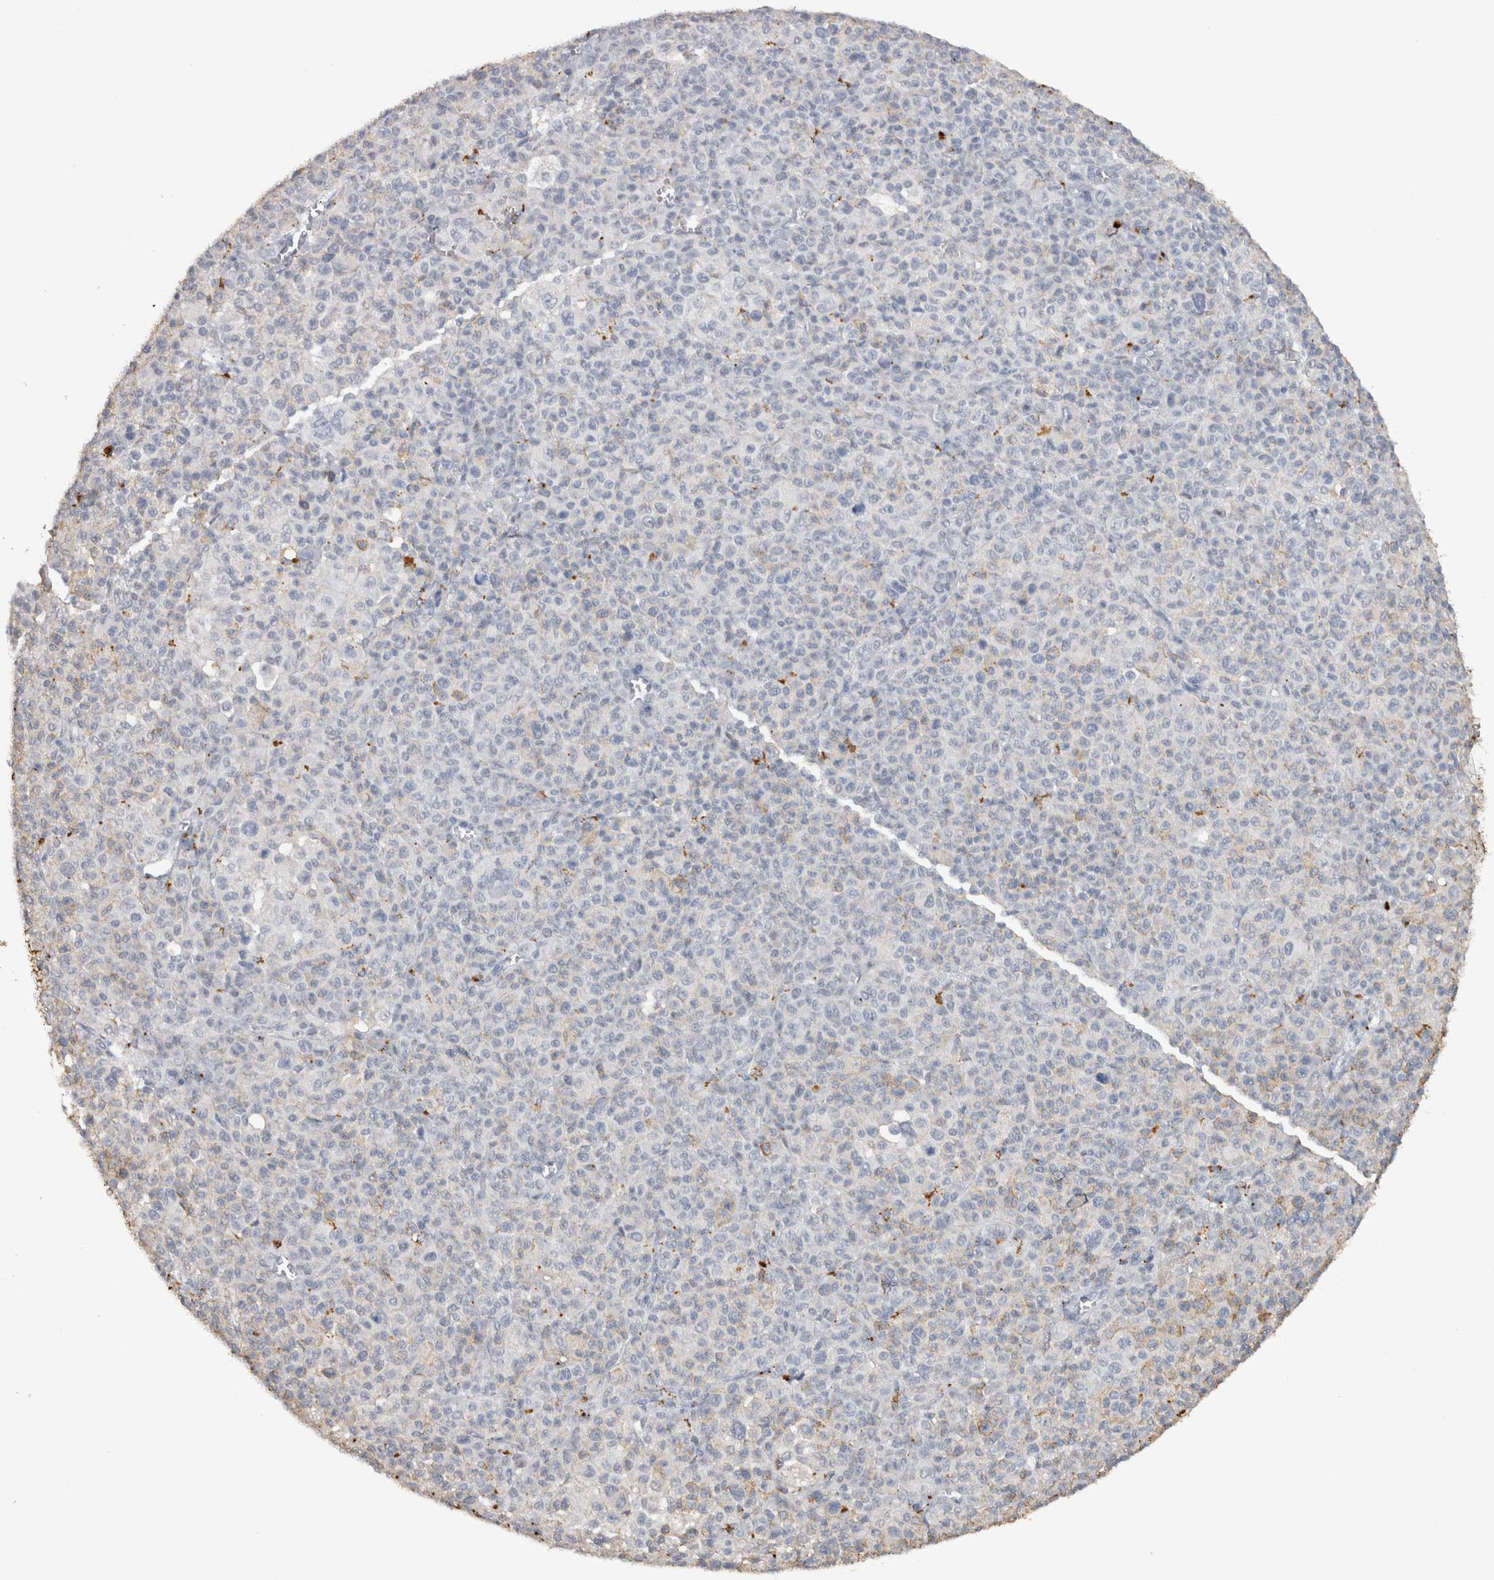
{"staining": {"intensity": "negative", "quantity": "none", "location": "none"}, "tissue": "melanoma", "cell_type": "Tumor cells", "image_type": "cancer", "snomed": [{"axis": "morphology", "description": "Malignant melanoma, Metastatic site"}, {"axis": "topography", "description": "Skin"}], "caption": "The photomicrograph displays no significant staining in tumor cells of malignant melanoma (metastatic site).", "gene": "CDH17", "patient": {"sex": "female", "age": 74}}